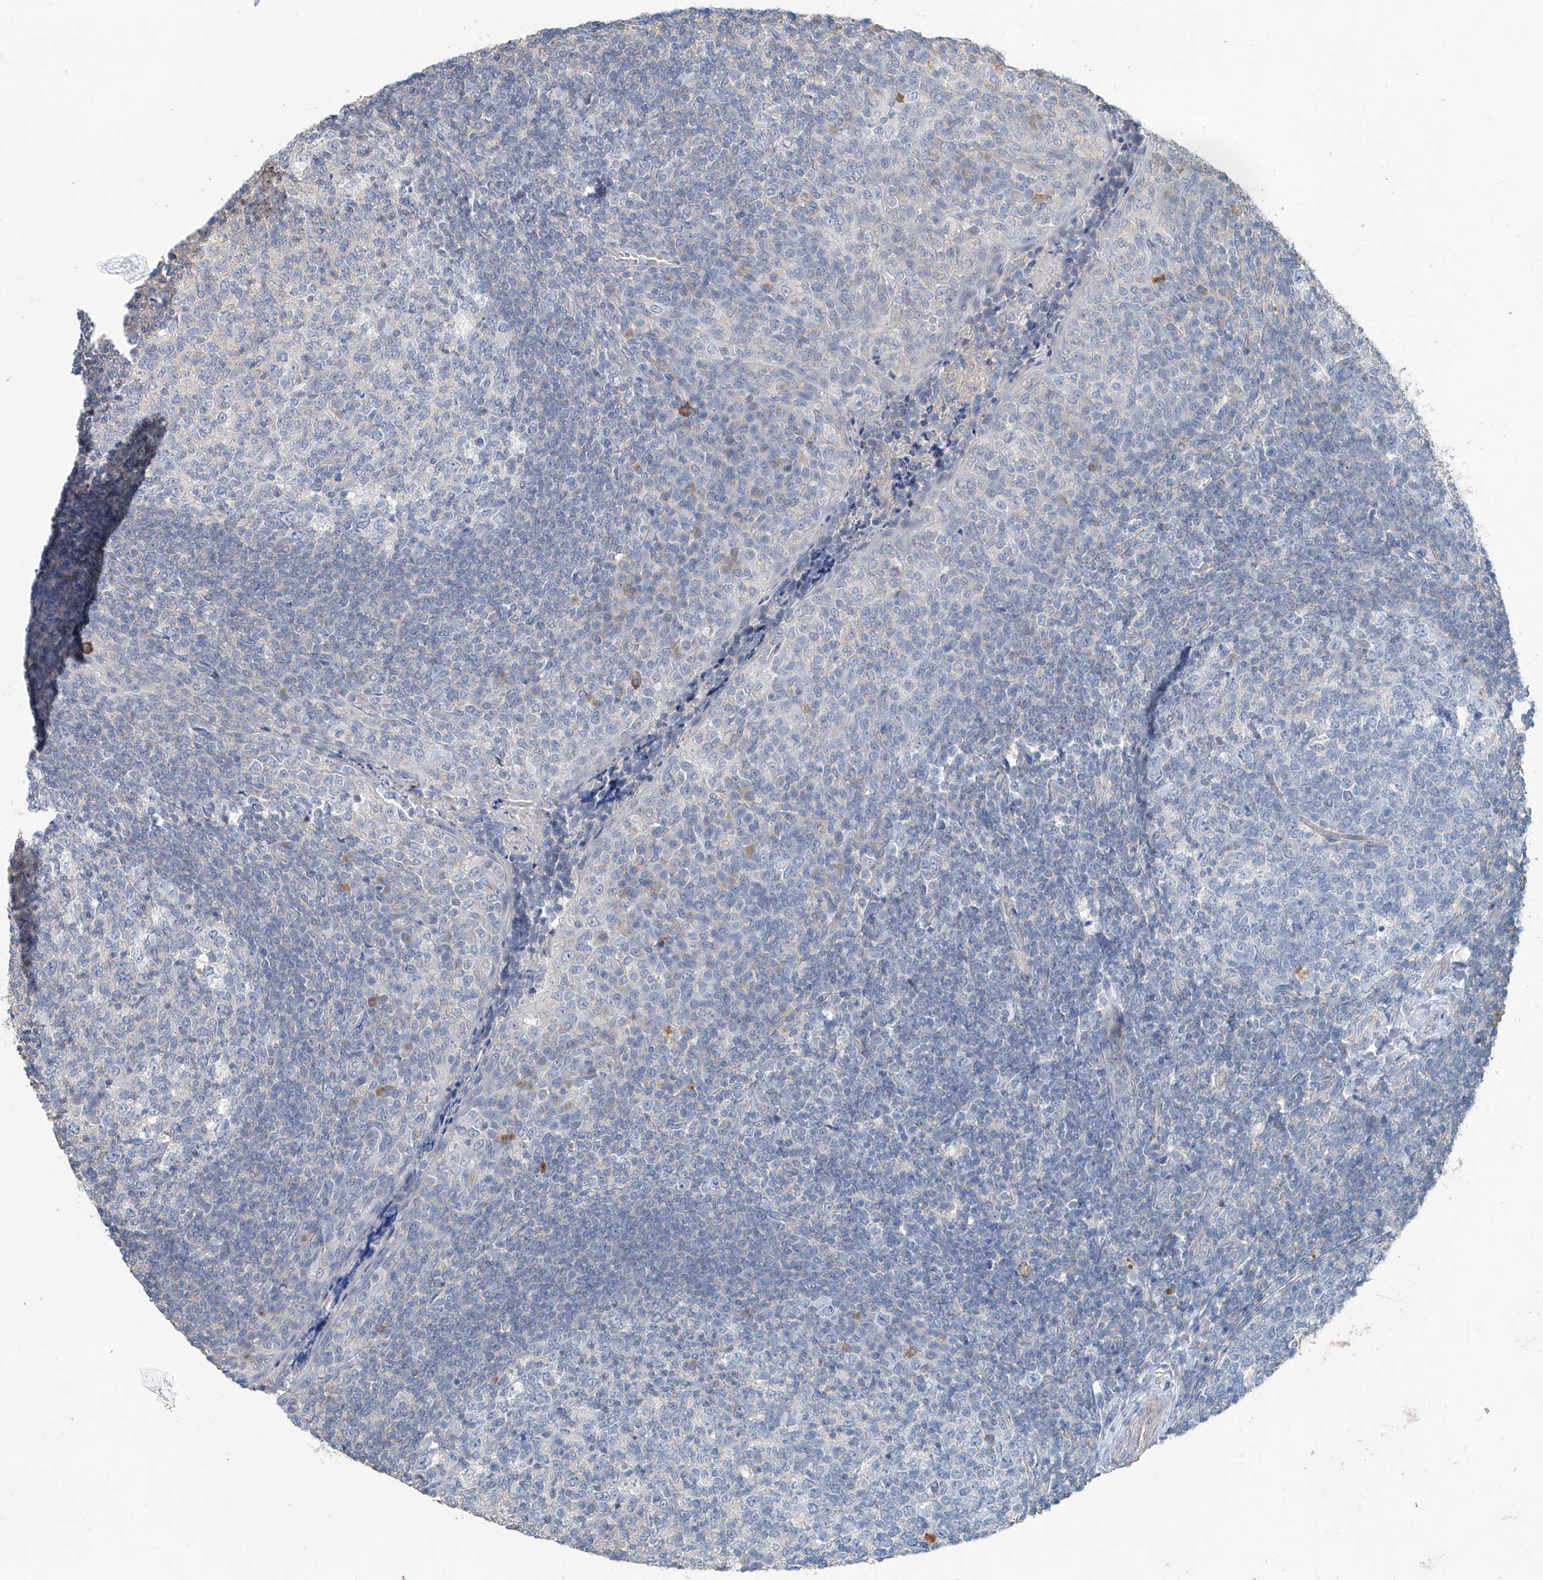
{"staining": {"intensity": "negative", "quantity": "none", "location": "none"}, "tissue": "tonsil", "cell_type": "Germinal center cells", "image_type": "normal", "snomed": [{"axis": "morphology", "description": "Normal tissue, NOS"}, {"axis": "topography", "description": "Tonsil"}], "caption": "High magnification brightfield microscopy of unremarkable tonsil stained with DAB (brown) and counterstained with hematoxylin (blue): germinal center cells show no significant expression.", "gene": "ANKRD34A", "patient": {"sex": "female", "age": 19}}